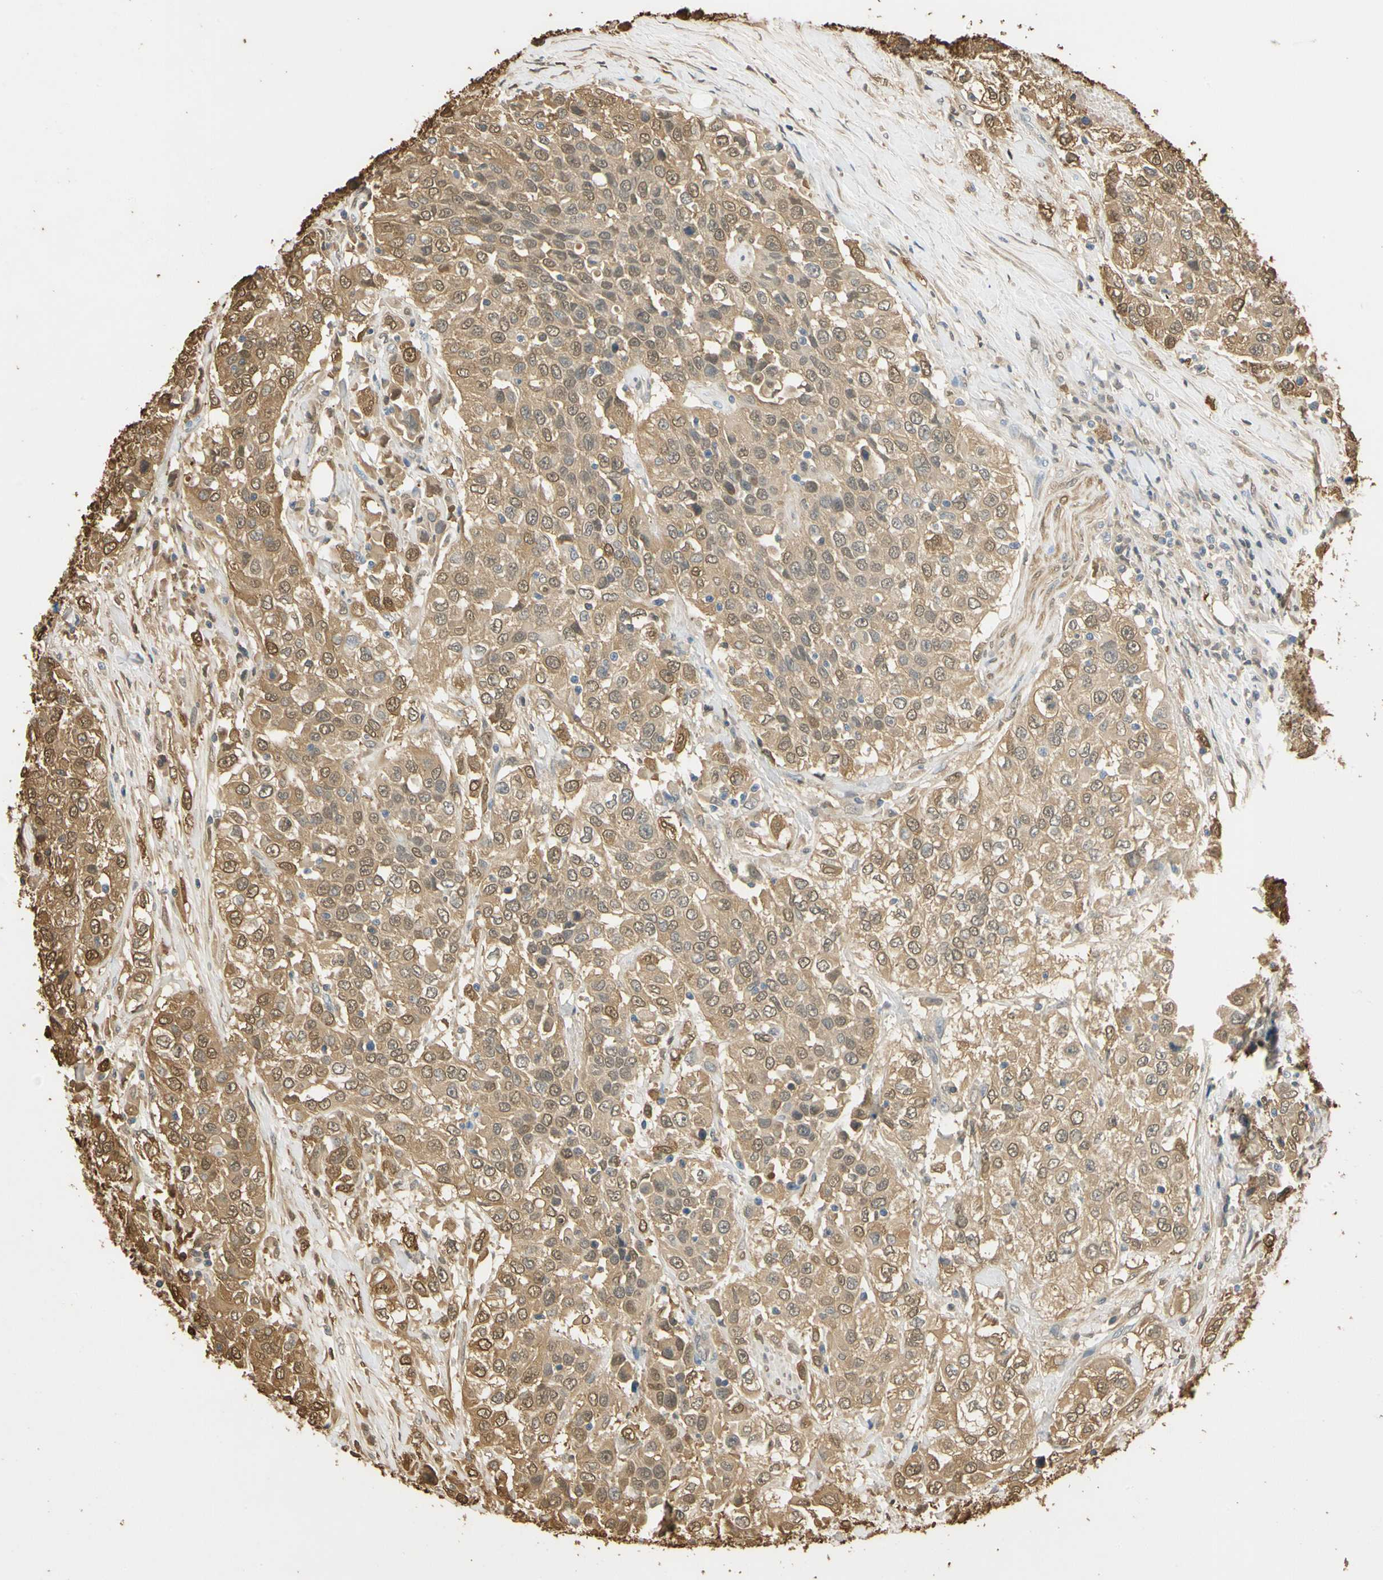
{"staining": {"intensity": "moderate", "quantity": ">75%", "location": "cytoplasmic/membranous,nuclear"}, "tissue": "urothelial cancer", "cell_type": "Tumor cells", "image_type": "cancer", "snomed": [{"axis": "morphology", "description": "Urothelial carcinoma, High grade"}, {"axis": "topography", "description": "Urinary bladder"}], "caption": "Urothelial carcinoma (high-grade) stained with a brown dye displays moderate cytoplasmic/membranous and nuclear positive expression in about >75% of tumor cells.", "gene": "S100A6", "patient": {"sex": "female", "age": 80}}